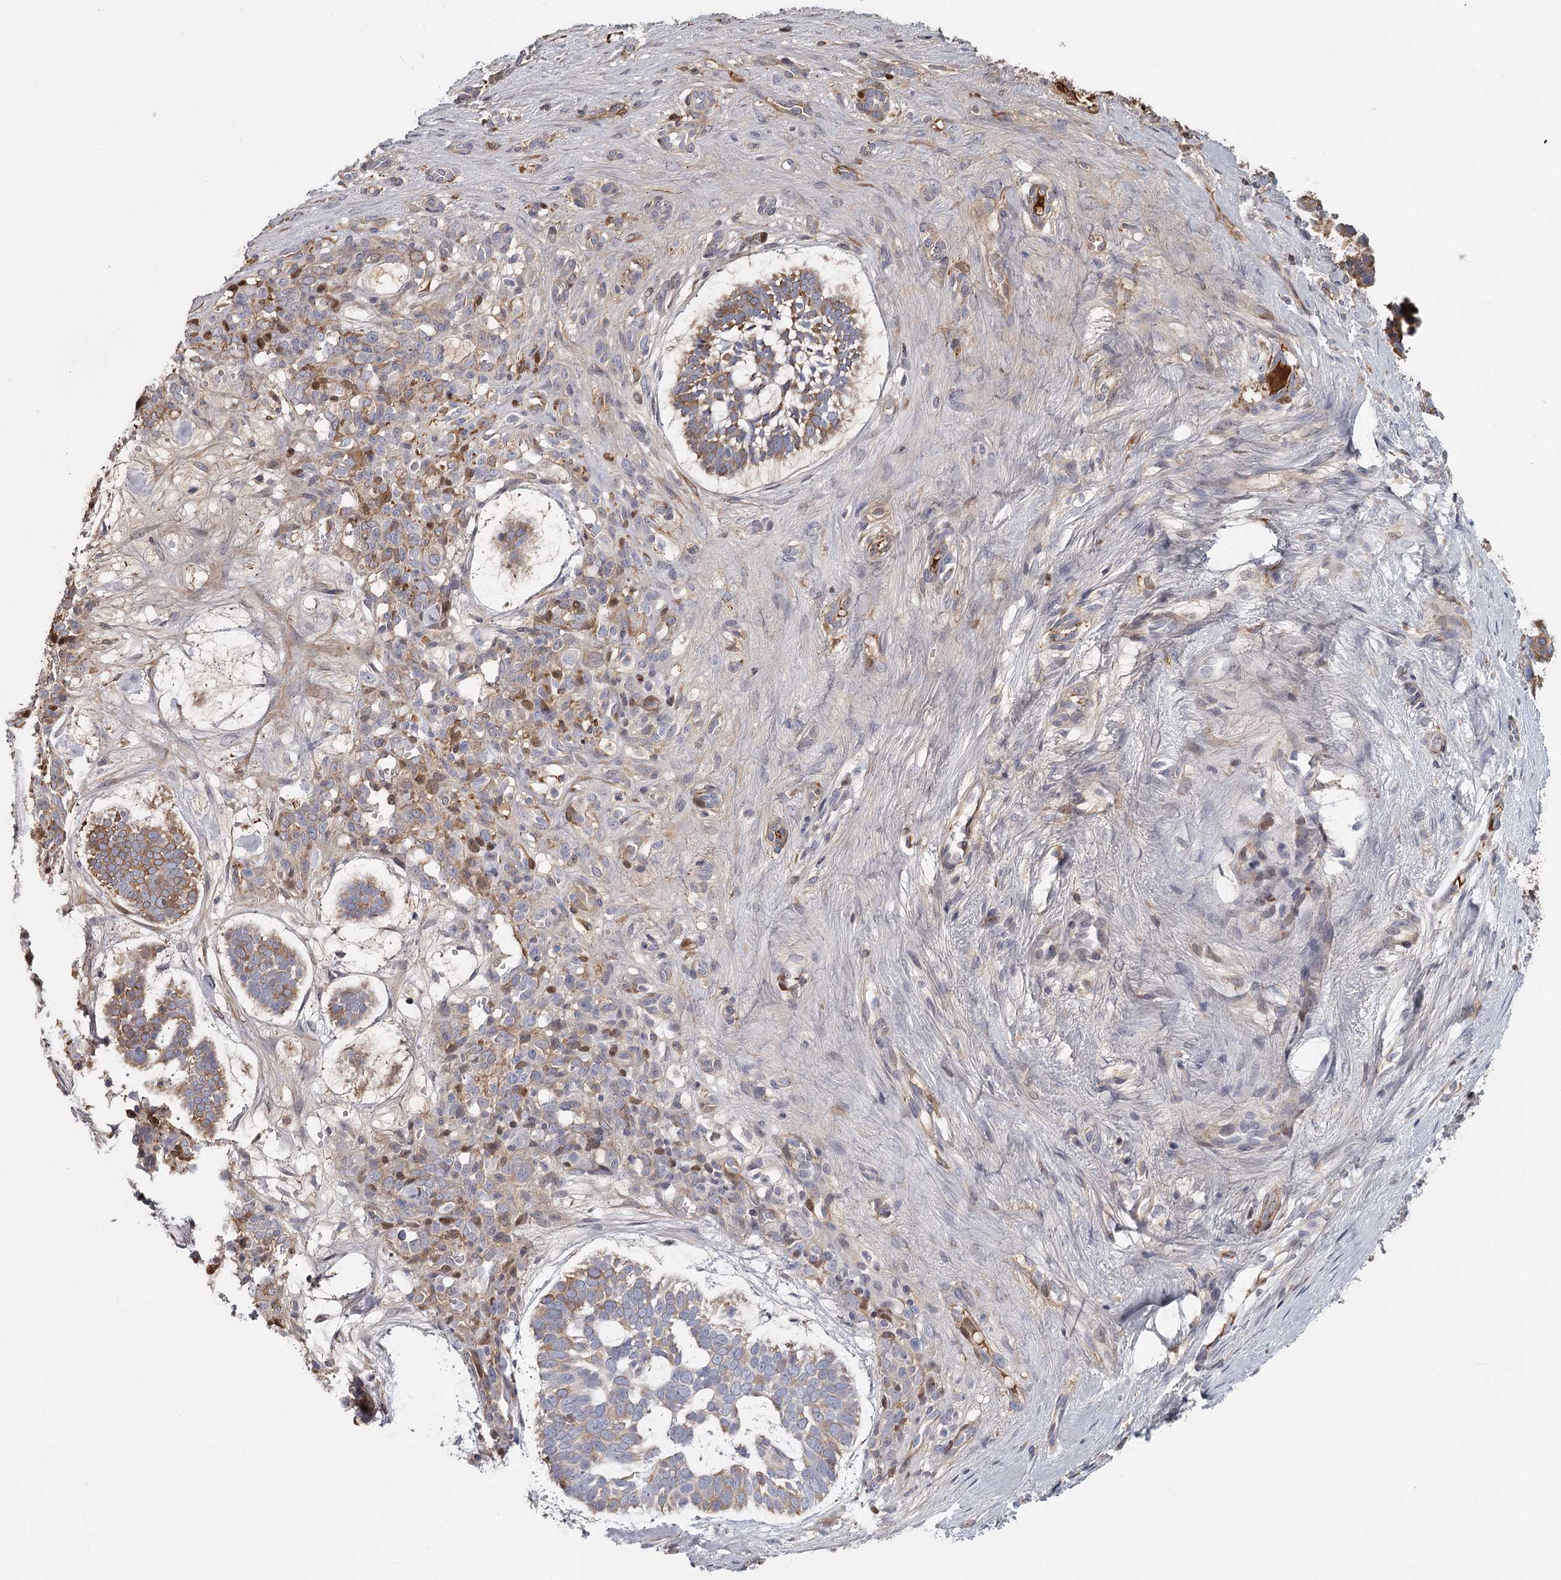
{"staining": {"intensity": "moderate", "quantity": "<25%", "location": "cytoplasmic/membranous"}, "tissue": "skin cancer", "cell_type": "Tumor cells", "image_type": "cancer", "snomed": [{"axis": "morphology", "description": "Basal cell carcinoma"}, {"axis": "topography", "description": "Skin"}], "caption": "Protein staining of skin basal cell carcinoma tissue displays moderate cytoplasmic/membranous staining in about <25% of tumor cells.", "gene": "DHRS9", "patient": {"sex": "male", "age": 88}}